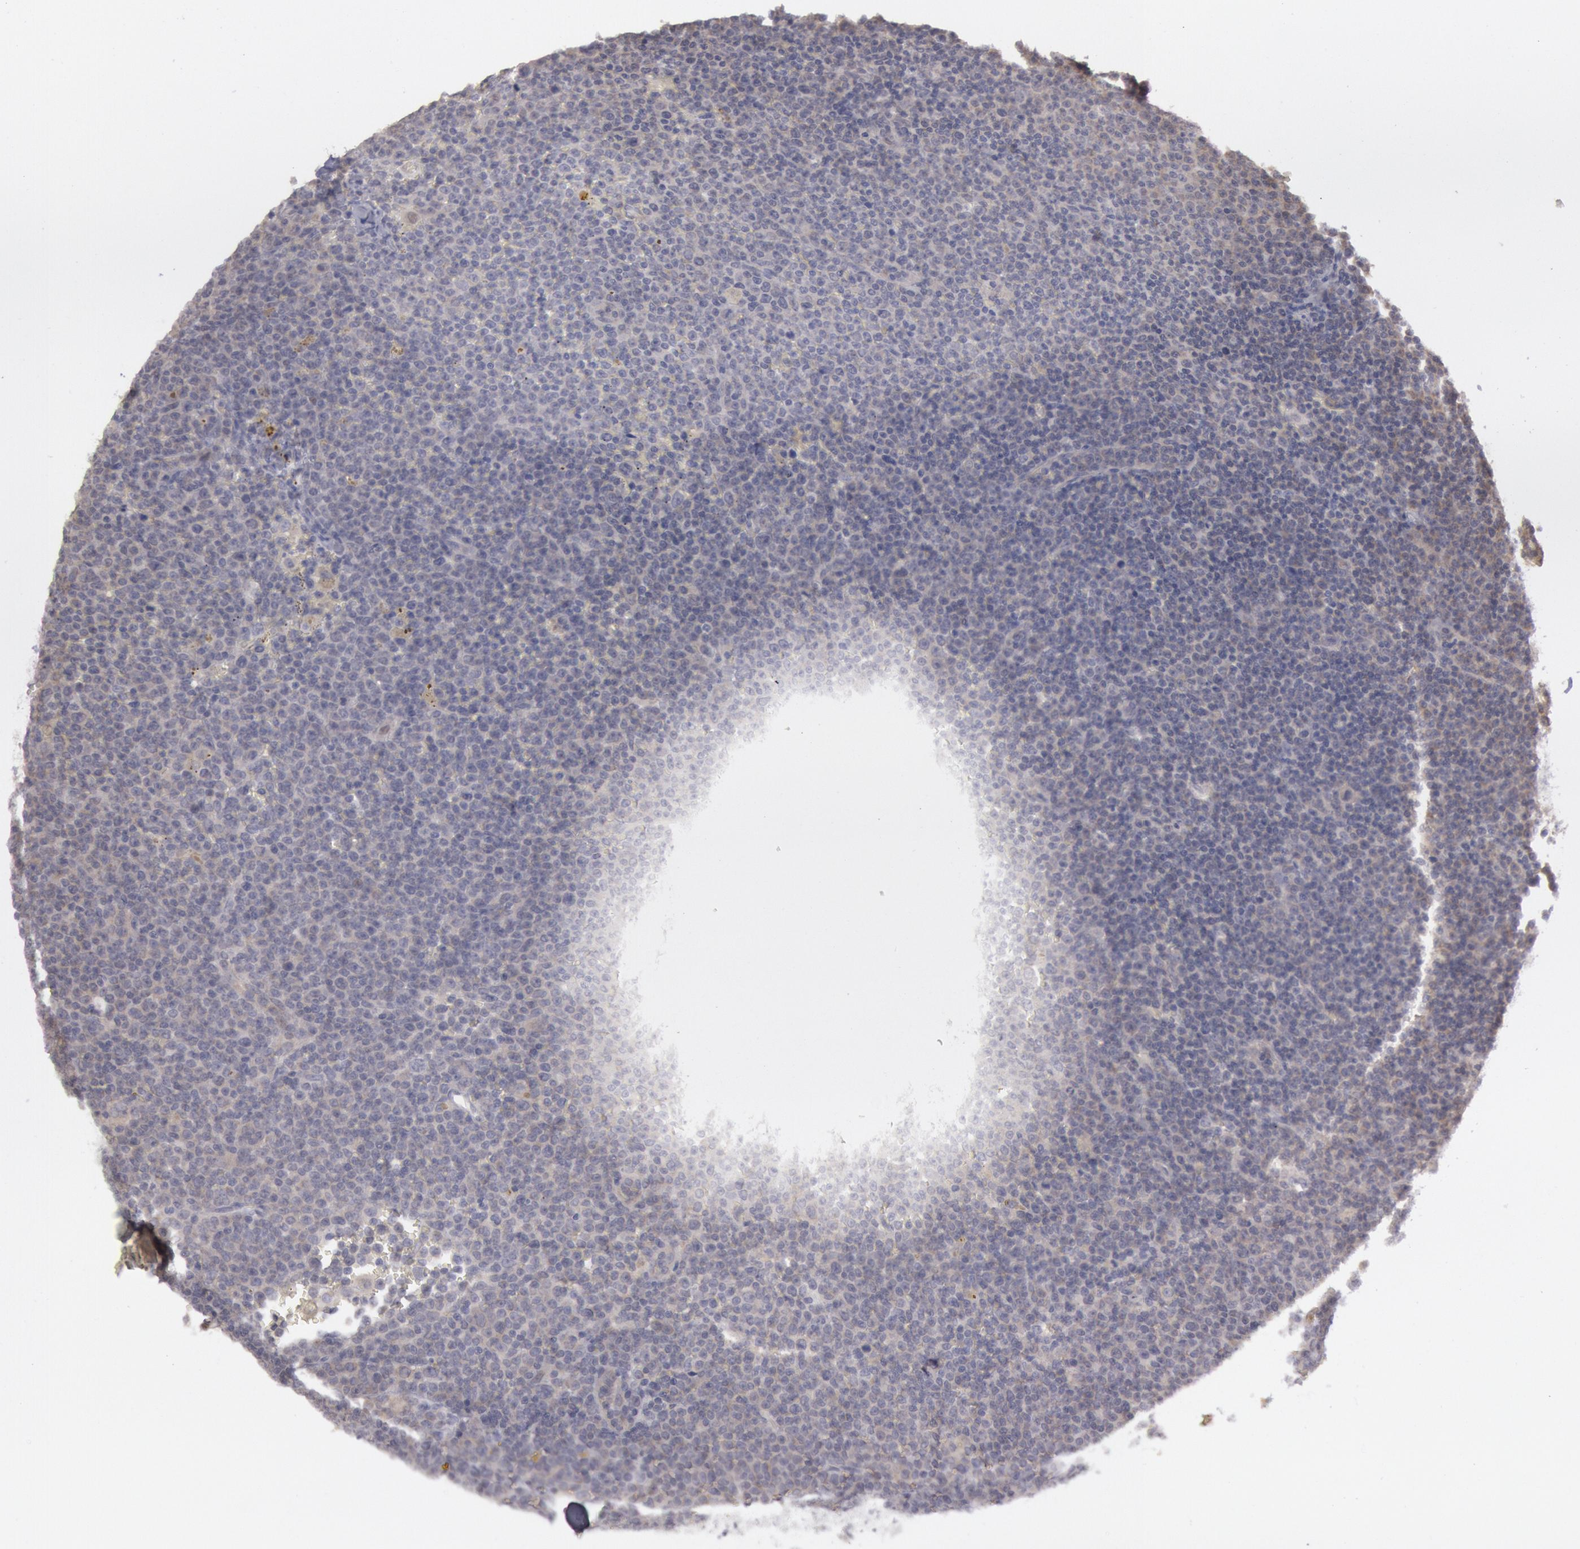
{"staining": {"intensity": "negative", "quantity": "none", "location": "none"}, "tissue": "lymphoma", "cell_type": "Tumor cells", "image_type": "cancer", "snomed": [{"axis": "morphology", "description": "Malignant lymphoma, non-Hodgkin's type, Low grade"}, {"axis": "topography", "description": "Lymph node"}], "caption": "There is no significant staining in tumor cells of malignant lymphoma, non-Hodgkin's type (low-grade). Nuclei are stained in blue.", "gene": "JOSD1", "patient": {"sex": "male", "age": 50}}